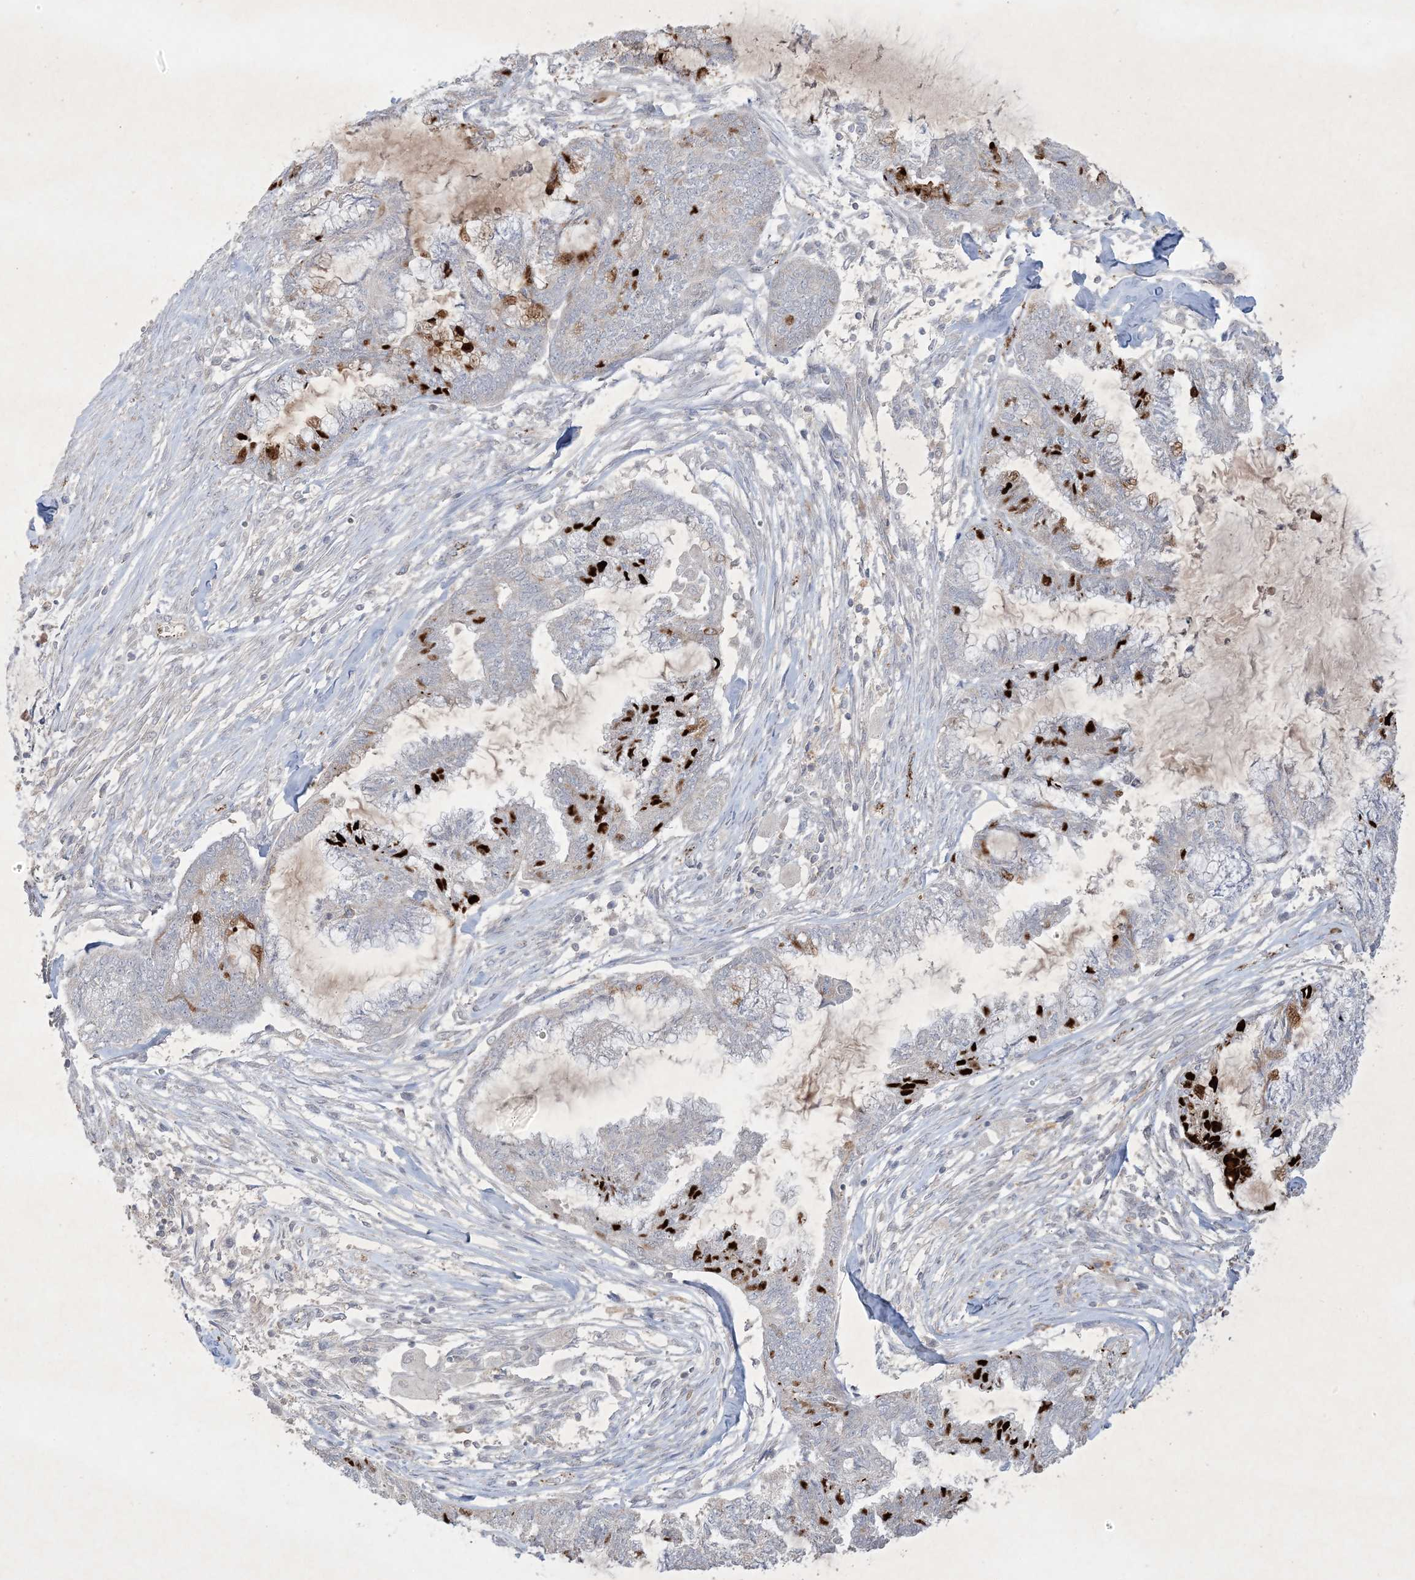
{"staining": {"intensity": "weak", "quantity": "<25%", "location": "cytoplasmic/membranous"}, "tissue": "endometrial cancer", "cell_type": "Tumor cells", "image_type": "cancer", "snomed": [{"axis": "morphology", "description": "Adenocarcinoma, NOS"}, {"axis": "topography", "description": "Endometrium"}], "caption": "High magnification brightfield microscopy of adenocarcinoma (endometrial) stained with DAB (brown) and counterstained with hematoxylin (blue): tumor cells show no significant staining. (Stains: DAB (3,3'-diaminobenzidine) immunohistochemistry (IHC) with hematoxylin counter stain, Microscopy: brightfield microscopy at high magnification).", "gene": "PRSS36", "patient": {"sex": "female", "age": 86}}